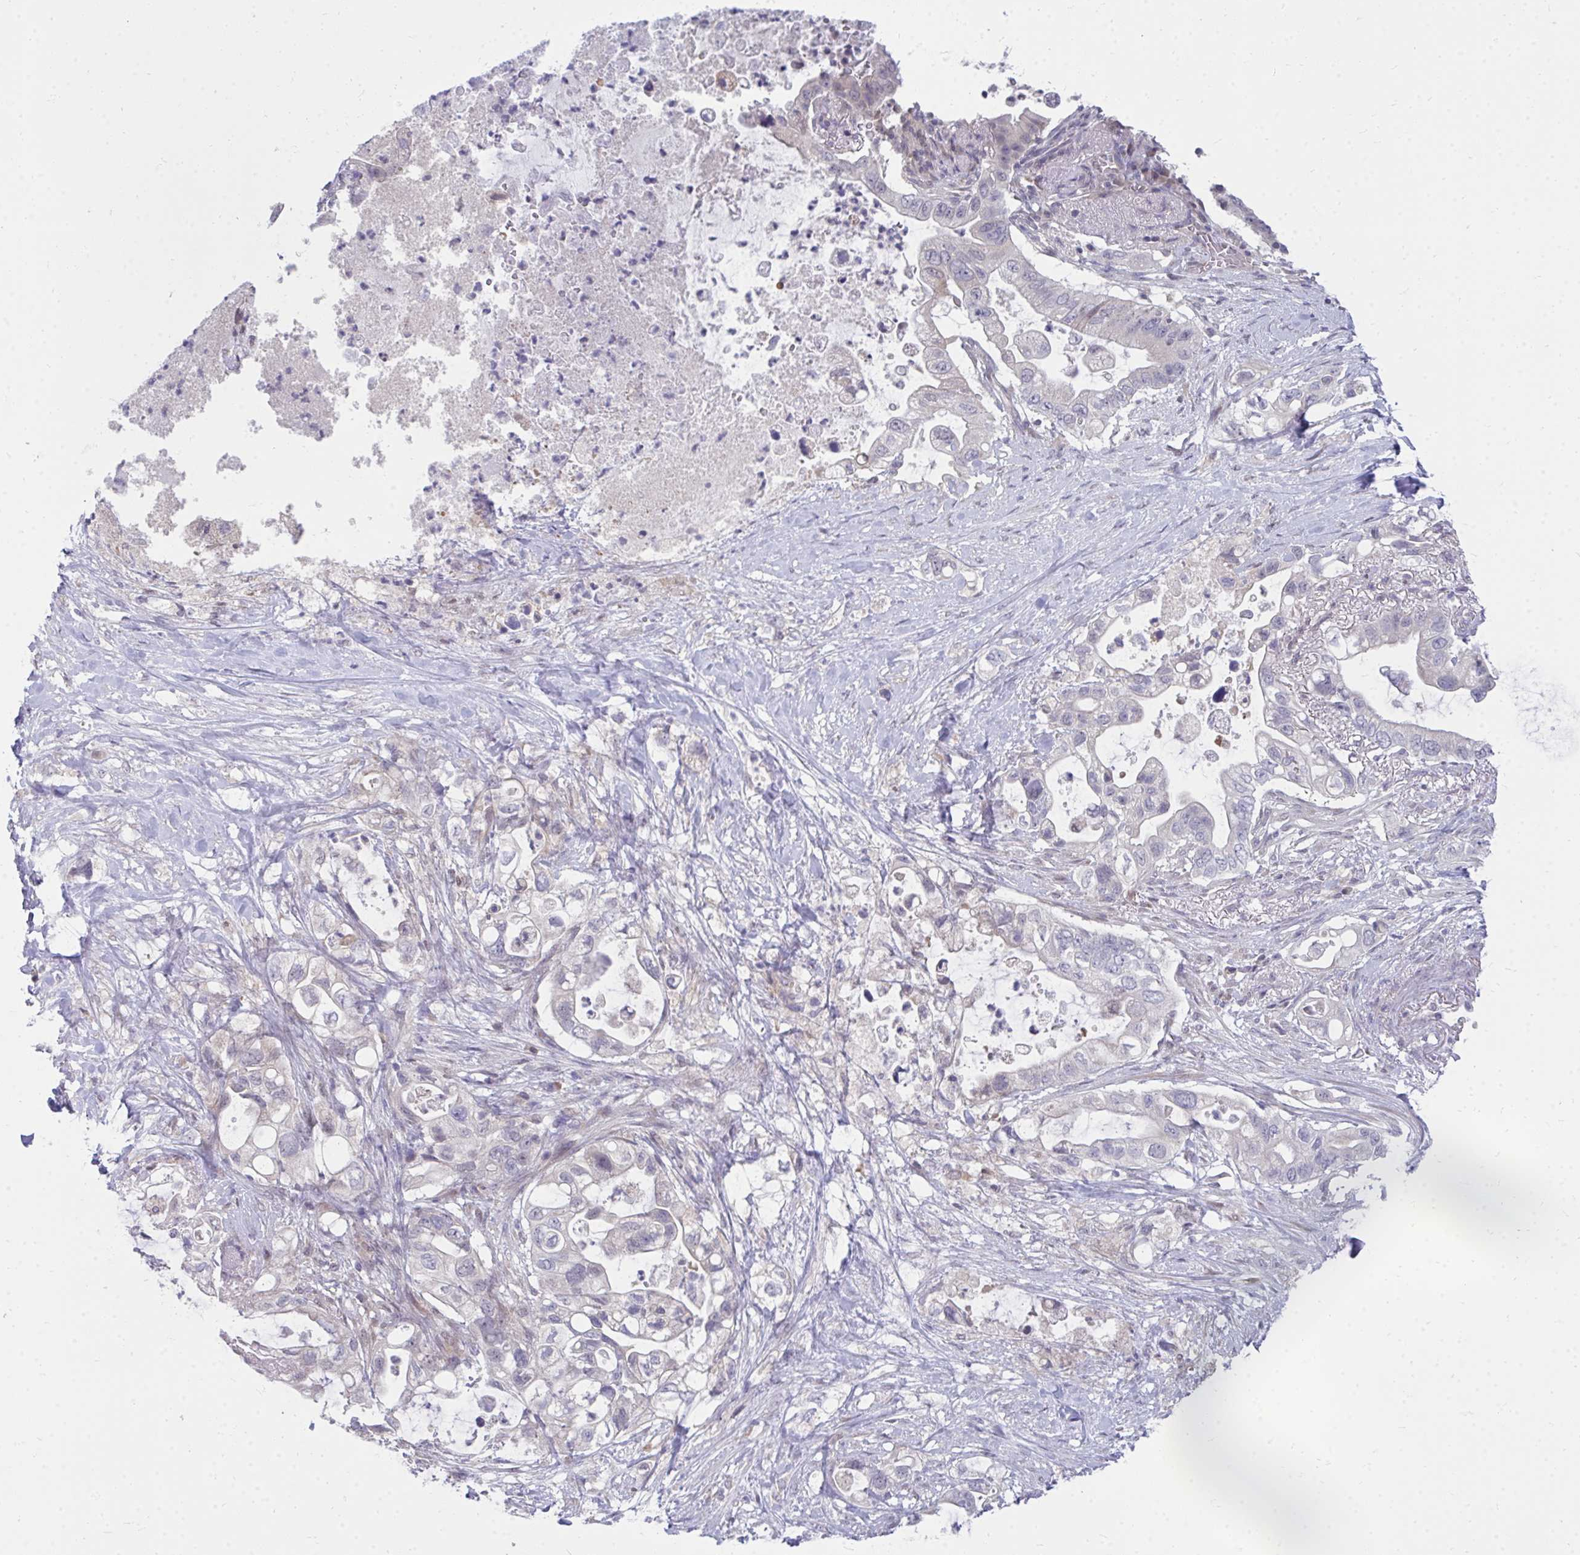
{"staining": {"intensity": "negative", "quantity": "none", "location": "none"}, "tissue": "pancreatic cancer", "cell_type": "Tumor cells", "image_type": "cancer", "snomed": [{"axis": "morphology", "description": "Adenocarcinoma, NOS"}, {"axis": "topography", "description": "Pancreas"}], "caption": "There is no significant positivity in tumor cells of pancreatic cancer.", "gene": "MROH8", "patient": {"sex": "female", "age": 72}}